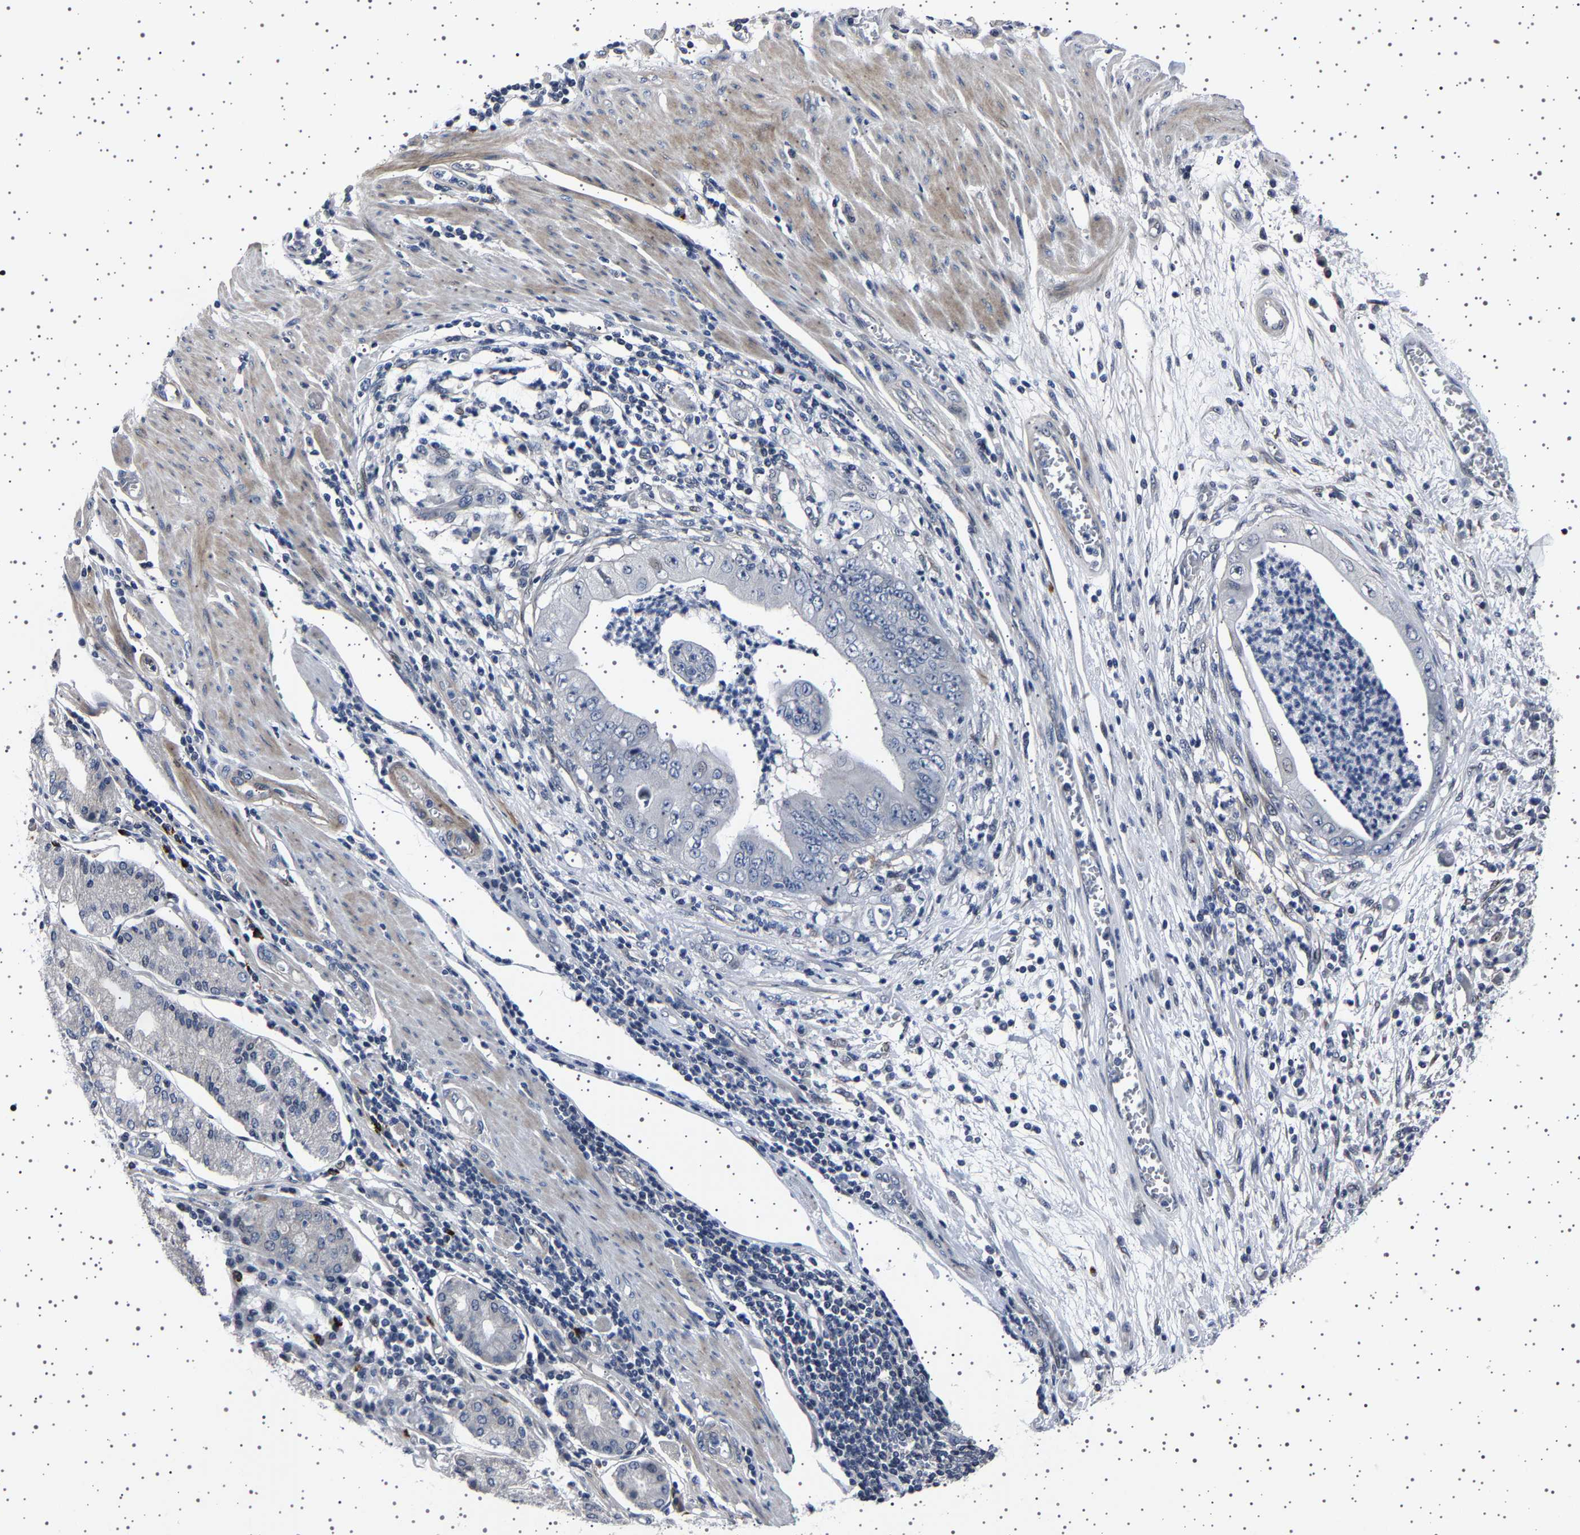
{"staining": {"intensity": "negative", "quantity": "none", "location": "none"}, "tissue": "stomach cancer", "cell_type": "Tumor cells", "image_type": "cancer", "snomed": [{"axis": "morphology", "description": "Adenocarcinoma, NOS"}, {"axis": "topography", "description": "Stomach"}], "caption": "Stomach adenocarcinoma was stained to show a protein in brown. There is no significant staining in tumor cells. Nuclei are stained in blue.", "gene": "PAK5", "patient": {"sex": "female", "age": 73}}